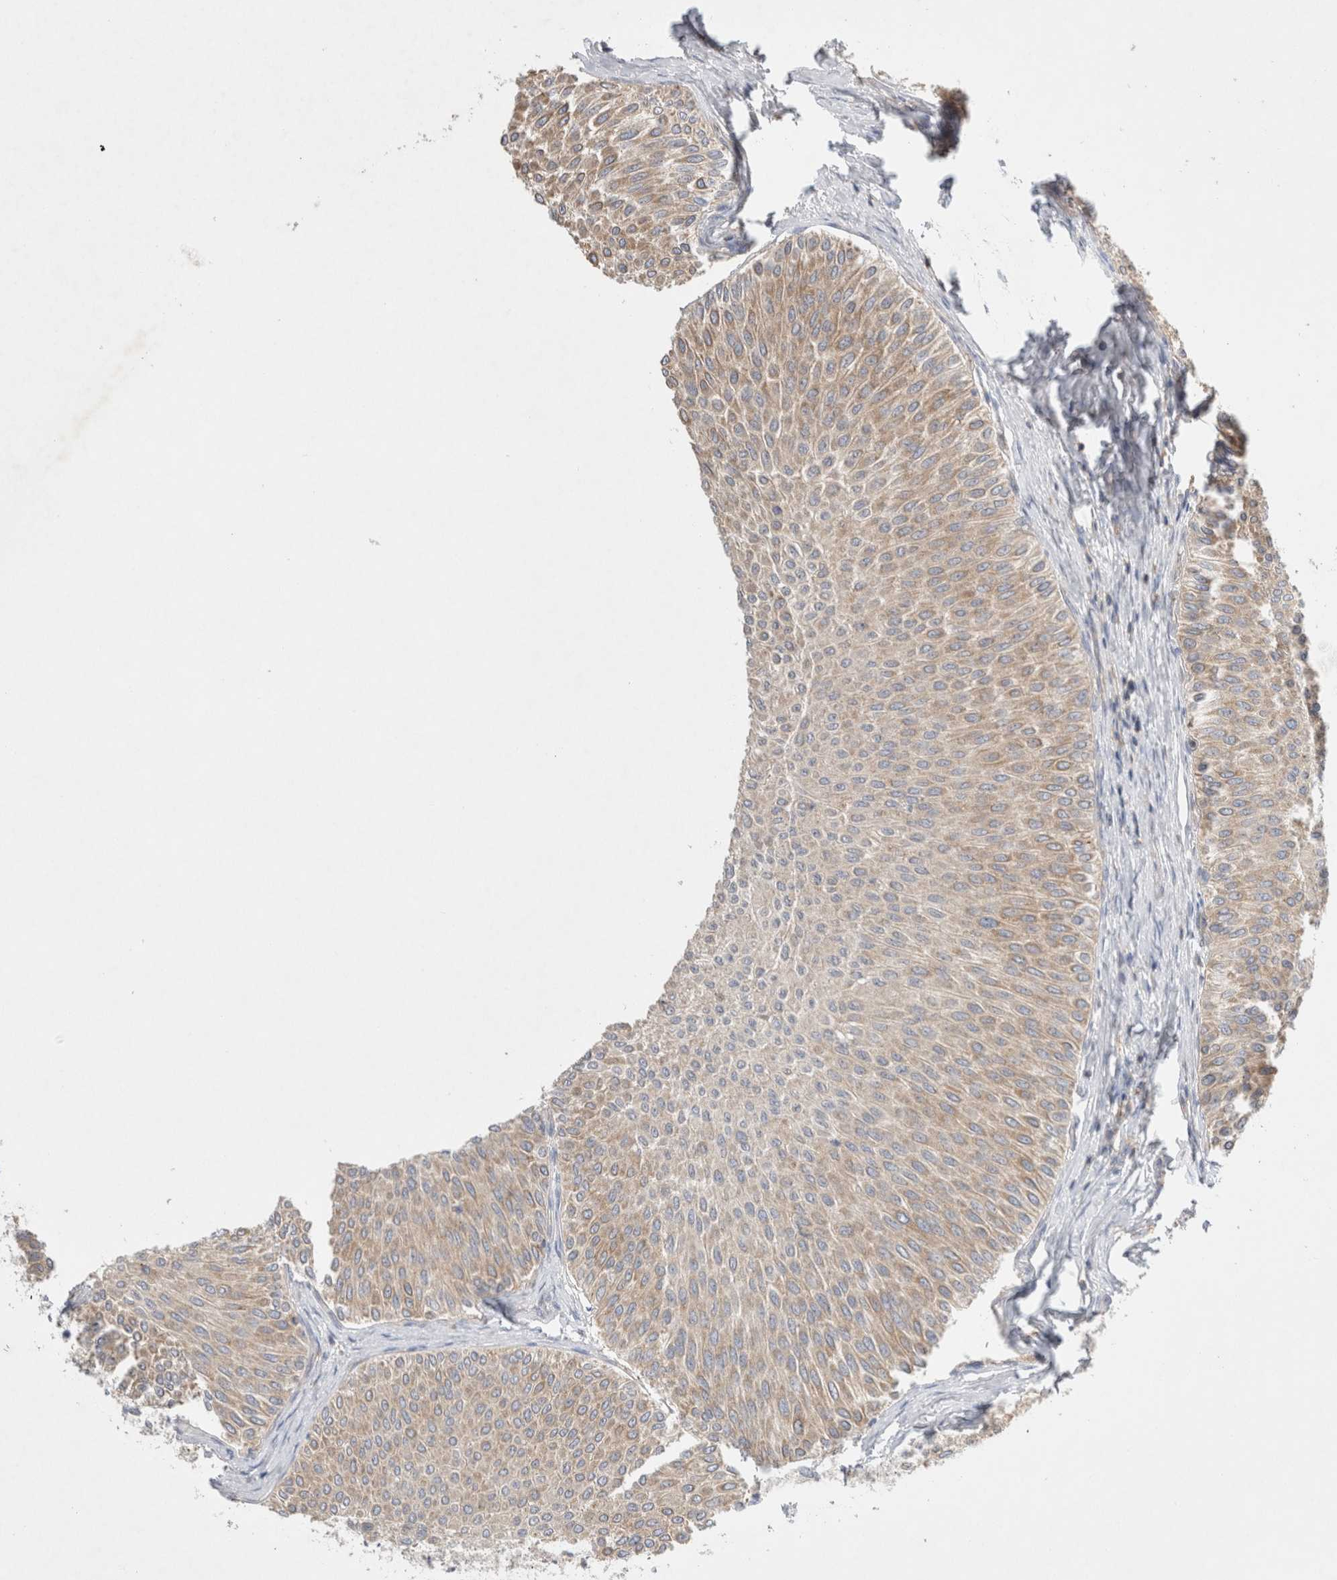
{"staining": {"intensity": "weak", "quantity": ">75%", "location": "cytoplasmic/membranous"}, "tissue": "urothelial cancer", "cell_type": "Tumor cells", "image_type": "cancer", "snomed": [{"axis": "morphology", "description": "Urothelial carcinoma, Low grade"}, {"axis": "topography", "description": "Urinary bladder"}], "caption": "Urothelial carcinoma (low-grade) stained with a protein marker shows weak staining in tumor cells.", "gene": "ZNF23", "patient": {"sex": "male", "age": 78}}